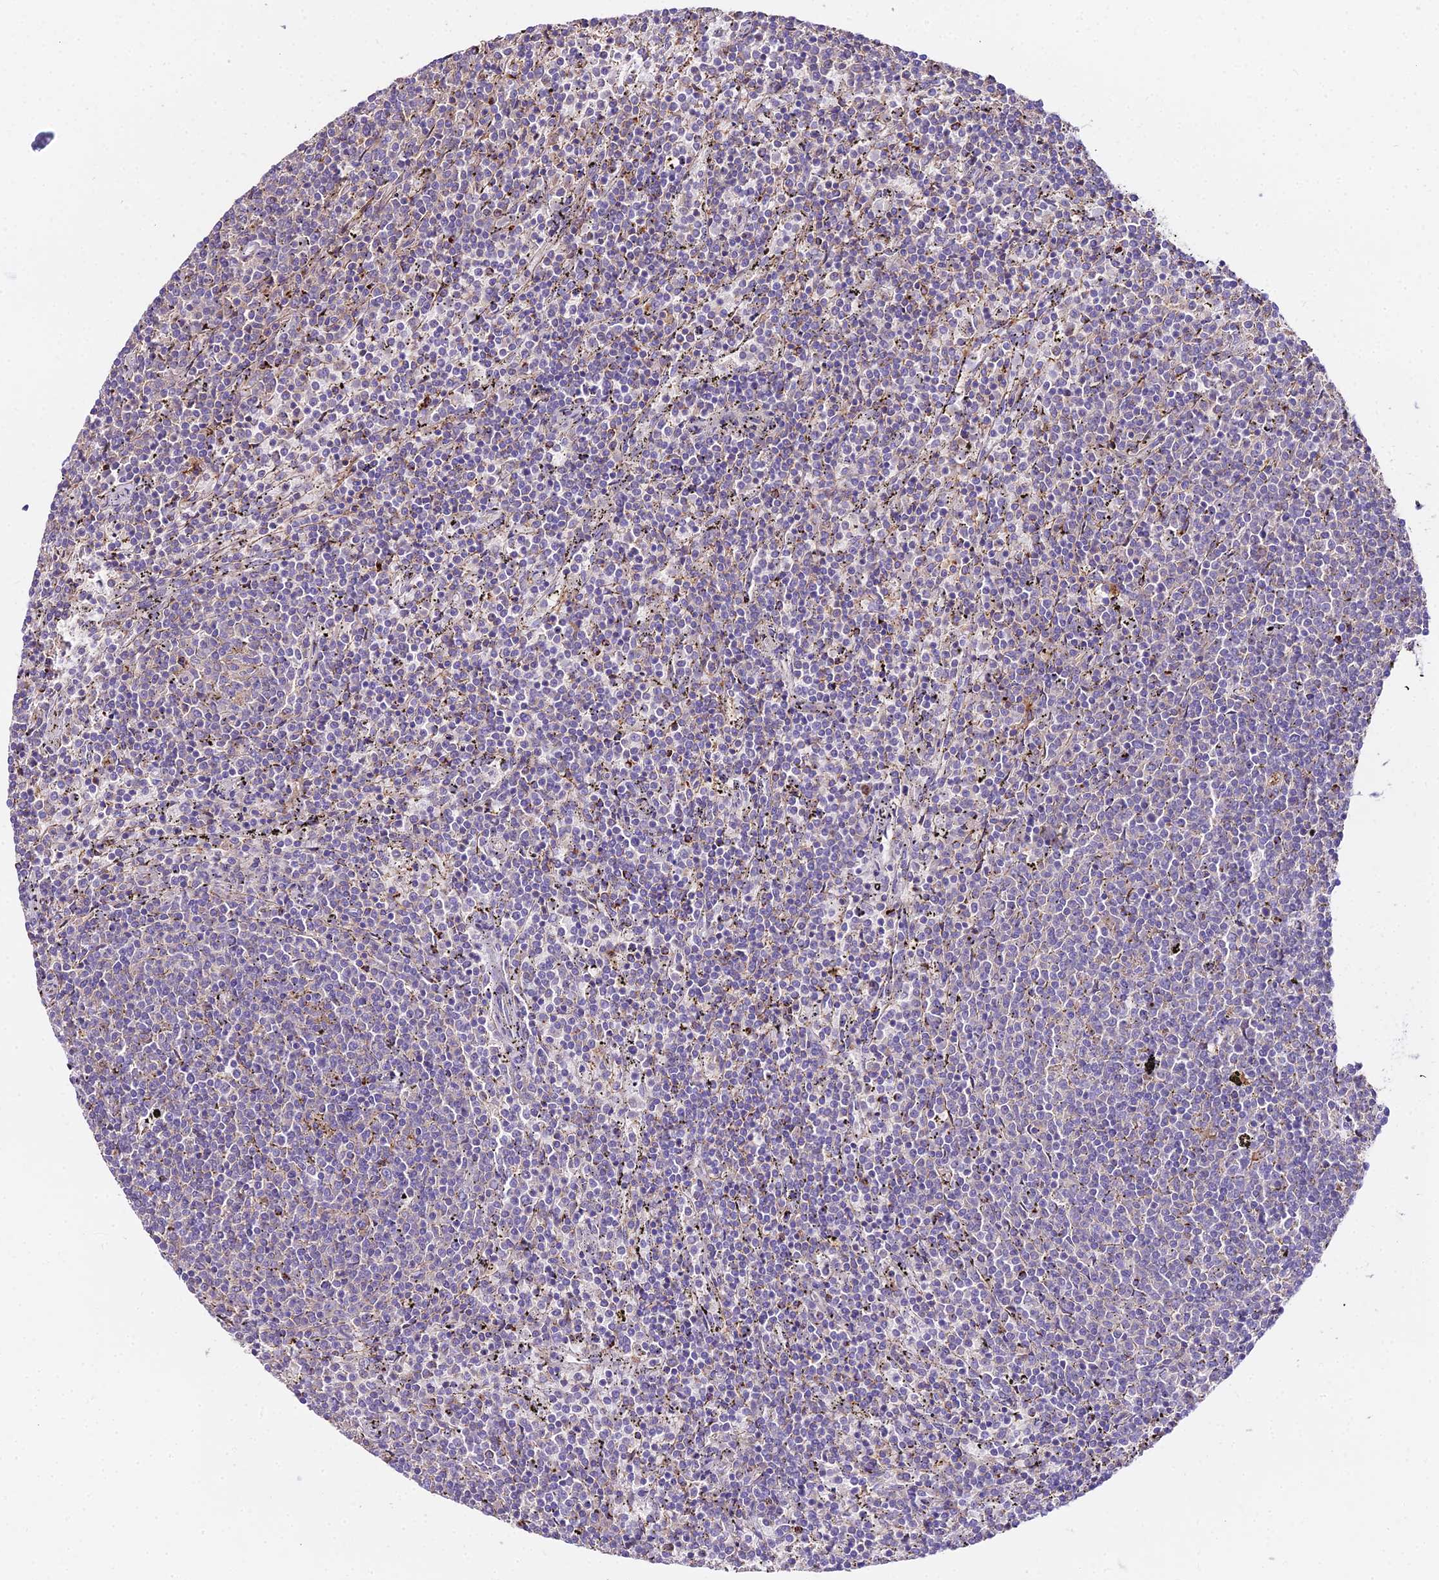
{"staining": {"intensity": "negative", "quantity": "none", "location": "none"}, "tissue": "lymphoma", "cell_type": "Tumor cells", "image_type": "cancer", "snomed": [{"axis": "morphology", "description": "Malignant lymphoma, non-Hodgkin's type, Low grade"}, {"axis": "topography", "description": "Spleen"}], "caption": "High power microscopy image of an immunohistochemistry photomicrograph of lymphoma, revealing no significant staining in tumor cells. The staining was performed using DAB (3,3'-diaminobenzidine) to visualize the protein expression in brown, while the nuclei were stained in blue with hematoxylin (Magnification: 20x).", "gene": "GLYAT", "patient": {"sex": "female", "age": 50}}